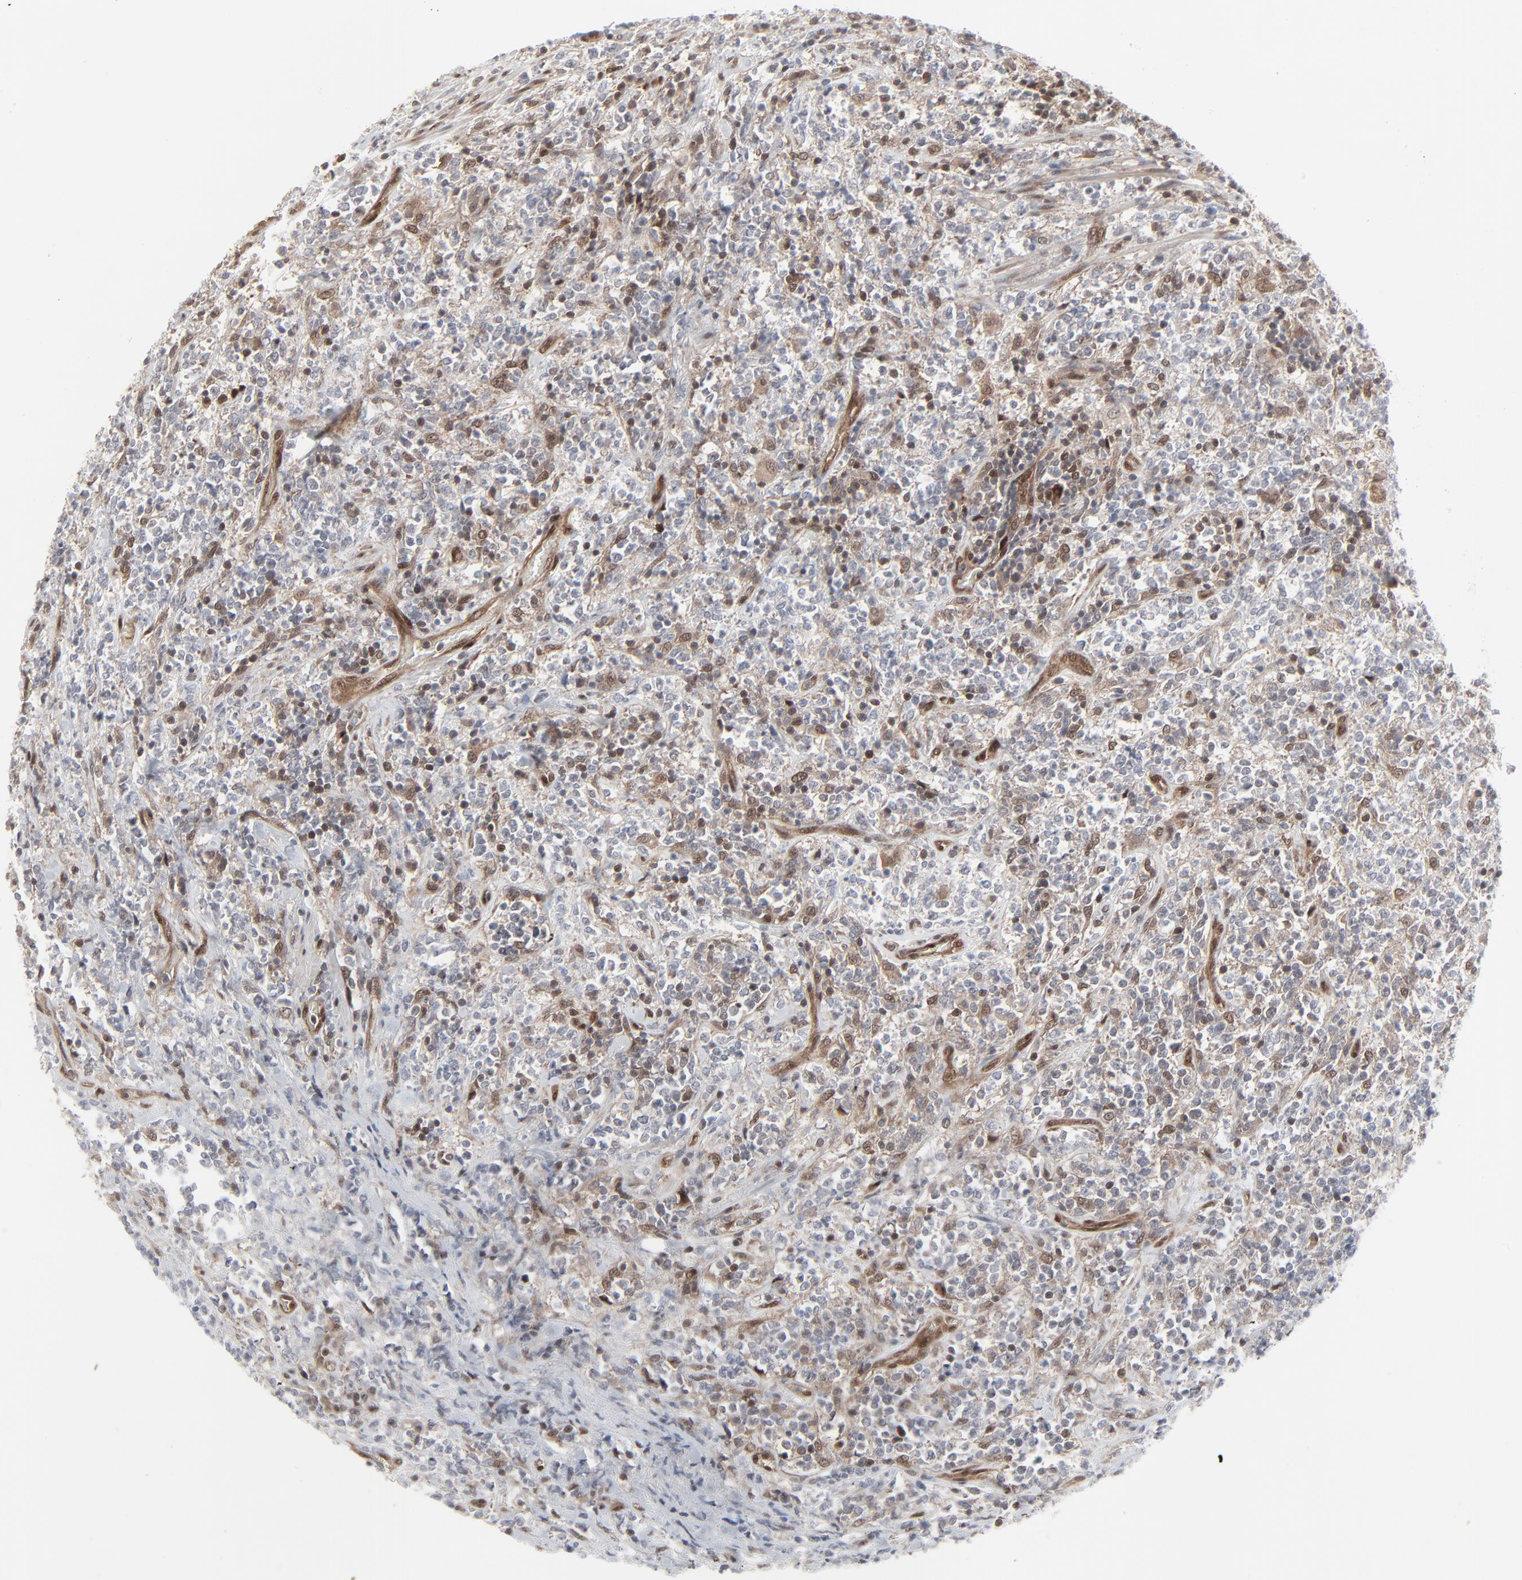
{"staining": {"intensity": "weak", "quantity": "25%-75%", "location": "cytoplasmic/membranous,nuclear"}, "tissue": "lymphoma", "cell_type": "Tumor cells", "image_type": "cancer", "snomed": [{"axis": "morphology", "description": "Malignant lymphoma, non-Hodgkin's type, High grade"}, {"axis": "topography", "description": "Soft tissue"}], "caption": "Lymphoma tissue demonstrates weak cytoplasmic/membranous and nuclear expression in approximately 25%-75% of tumor cells, visualized by immunohistochemistry.", "gene": "AKT1", "patient": {"sex": "male", "age": 18}}